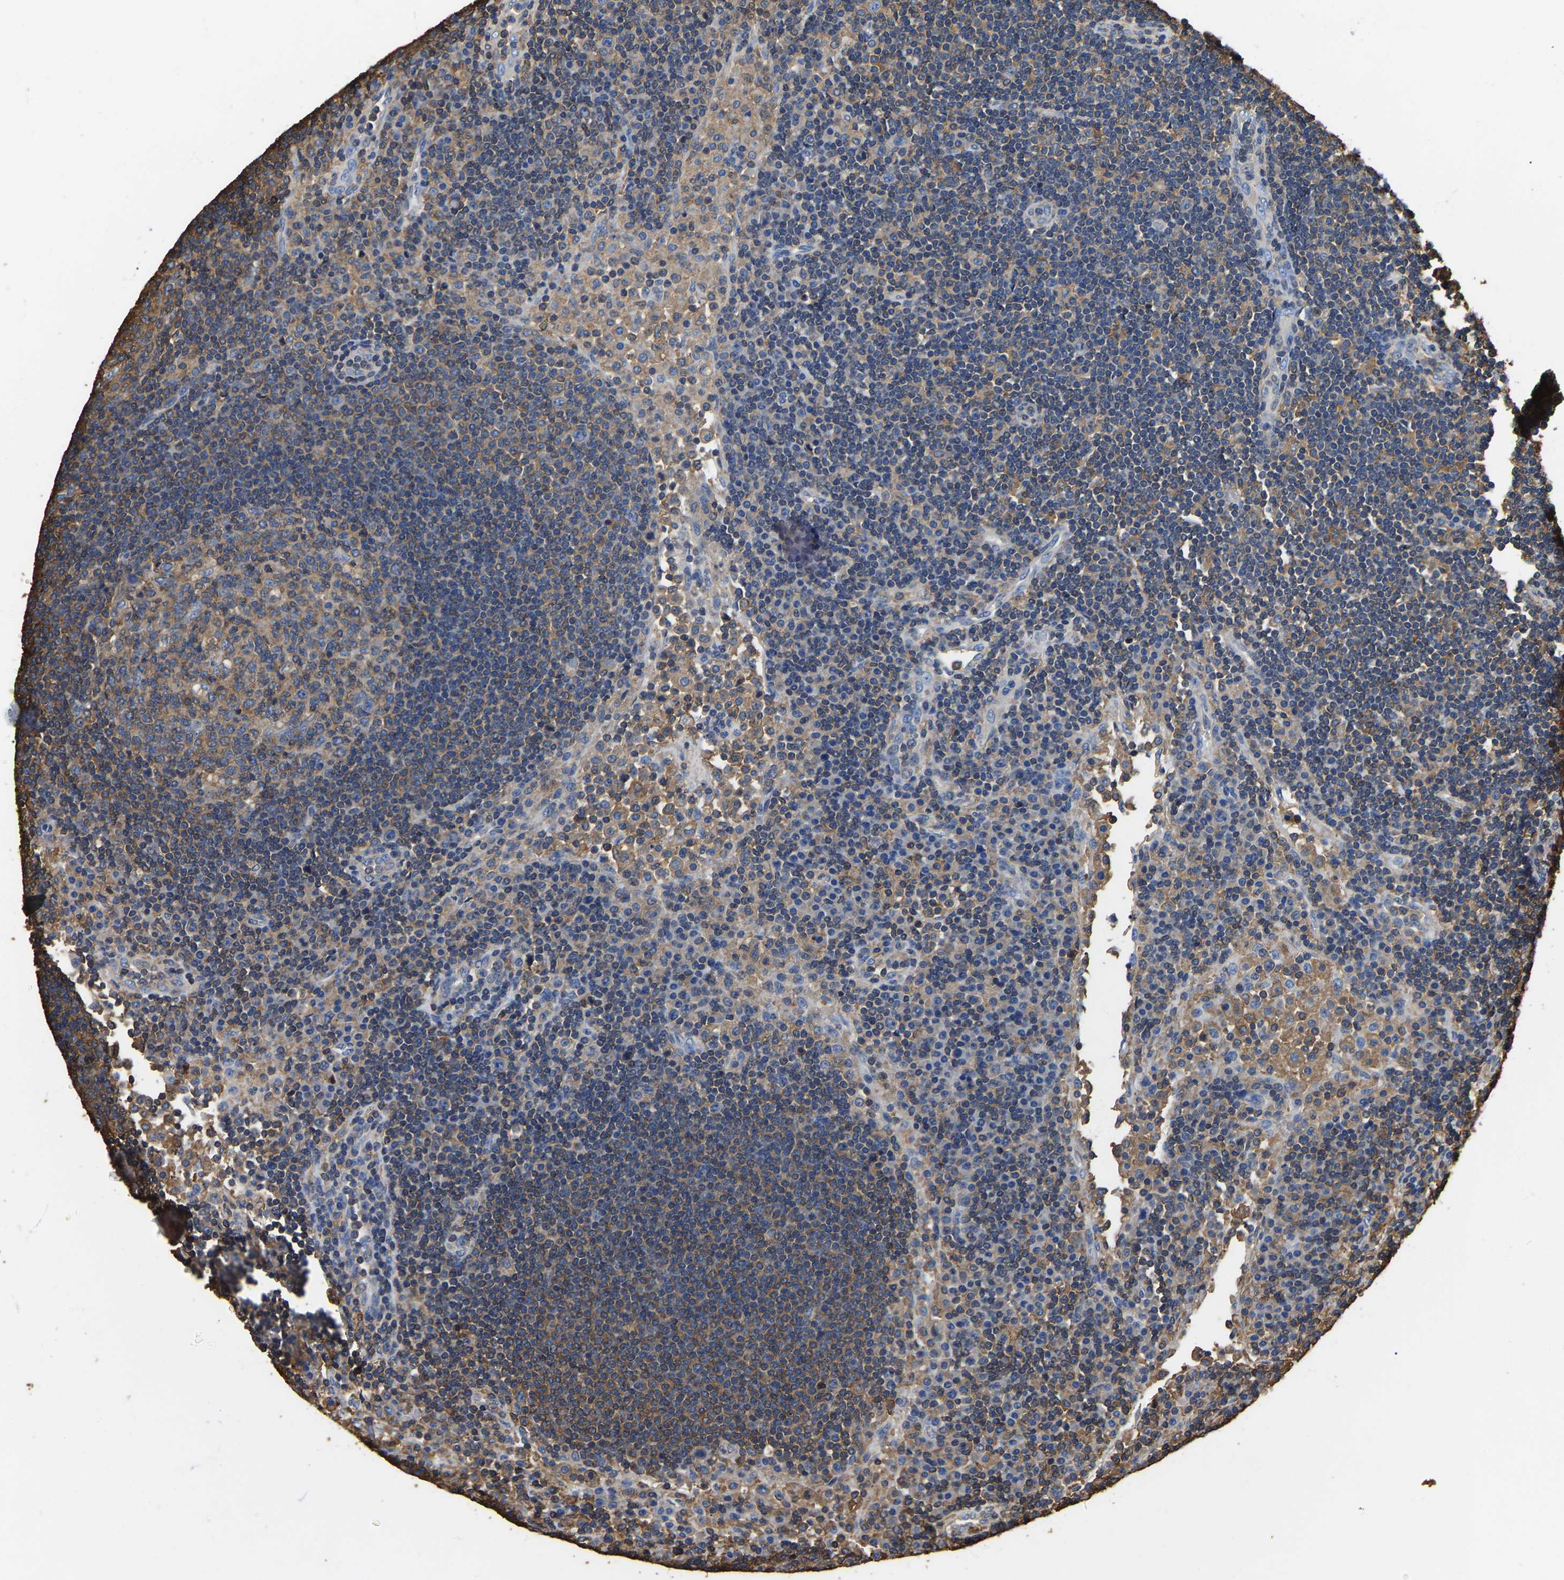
{"staining": {"intensity": "moderate", "quantity": ">75%", "location": "cytoplasmic/membranous"}, "tissue": "lymph node", "cell_type": "Germinal center cells", "image_type": "normal", "snomed": [{"axis": "morphology", "description": "Normal tissue, NOS"}, {"axis": "topography", "description": "Lymph node"}], "caption": "High-magnification brightfield microscopy of normal lymph node stained with DAB (brown) and counterstained with hematoxylin (blue). germinal center cells exhibit moderate cytoplasmic/membranous staining is present in approximately>75% of cells.", "gene": "ARMT1", "patient": {"sex": "female", "age": 53}}